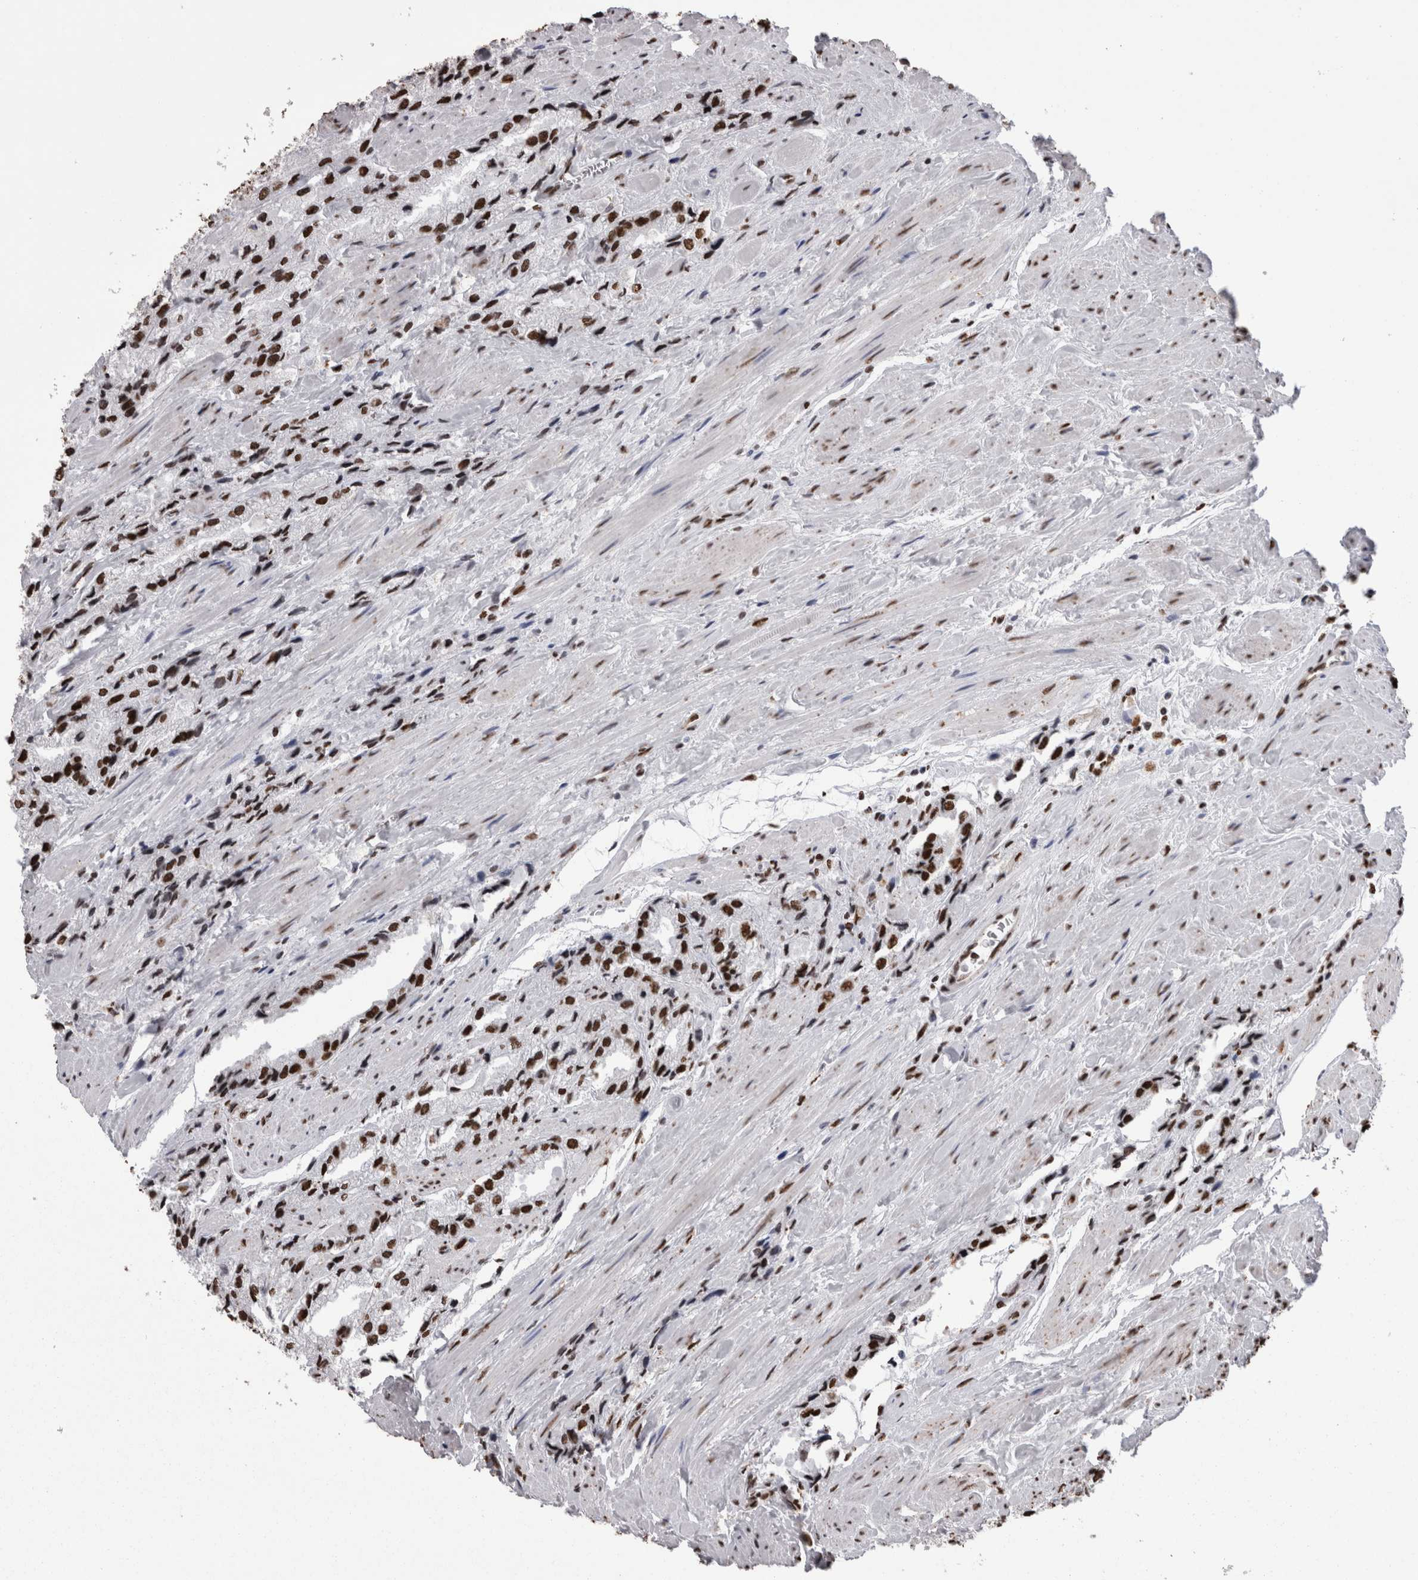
{"staining": {"intensity": "strong", "quantity": "25%-75%", "location": "nuclear"}, "tissue": "prostate cancer", "cell_type": "Tumor cells", "image_type": "cancer", "snomed": [{"axis": "morphology", "description": "Adenocarcinoma, High grade"}, {"axis": "topography", "description": "Prostate"}], "caption": "The immunohistochemical stain highlights strong nuclear positivity in tumor cells of prostate adenocarcinoma (high-grade) tissue. (DAB IHC, brown staining for protein, blue staining for nuclei).", "gene": "HNRNPM", "patient": {"sex": "male", "age": 58}}